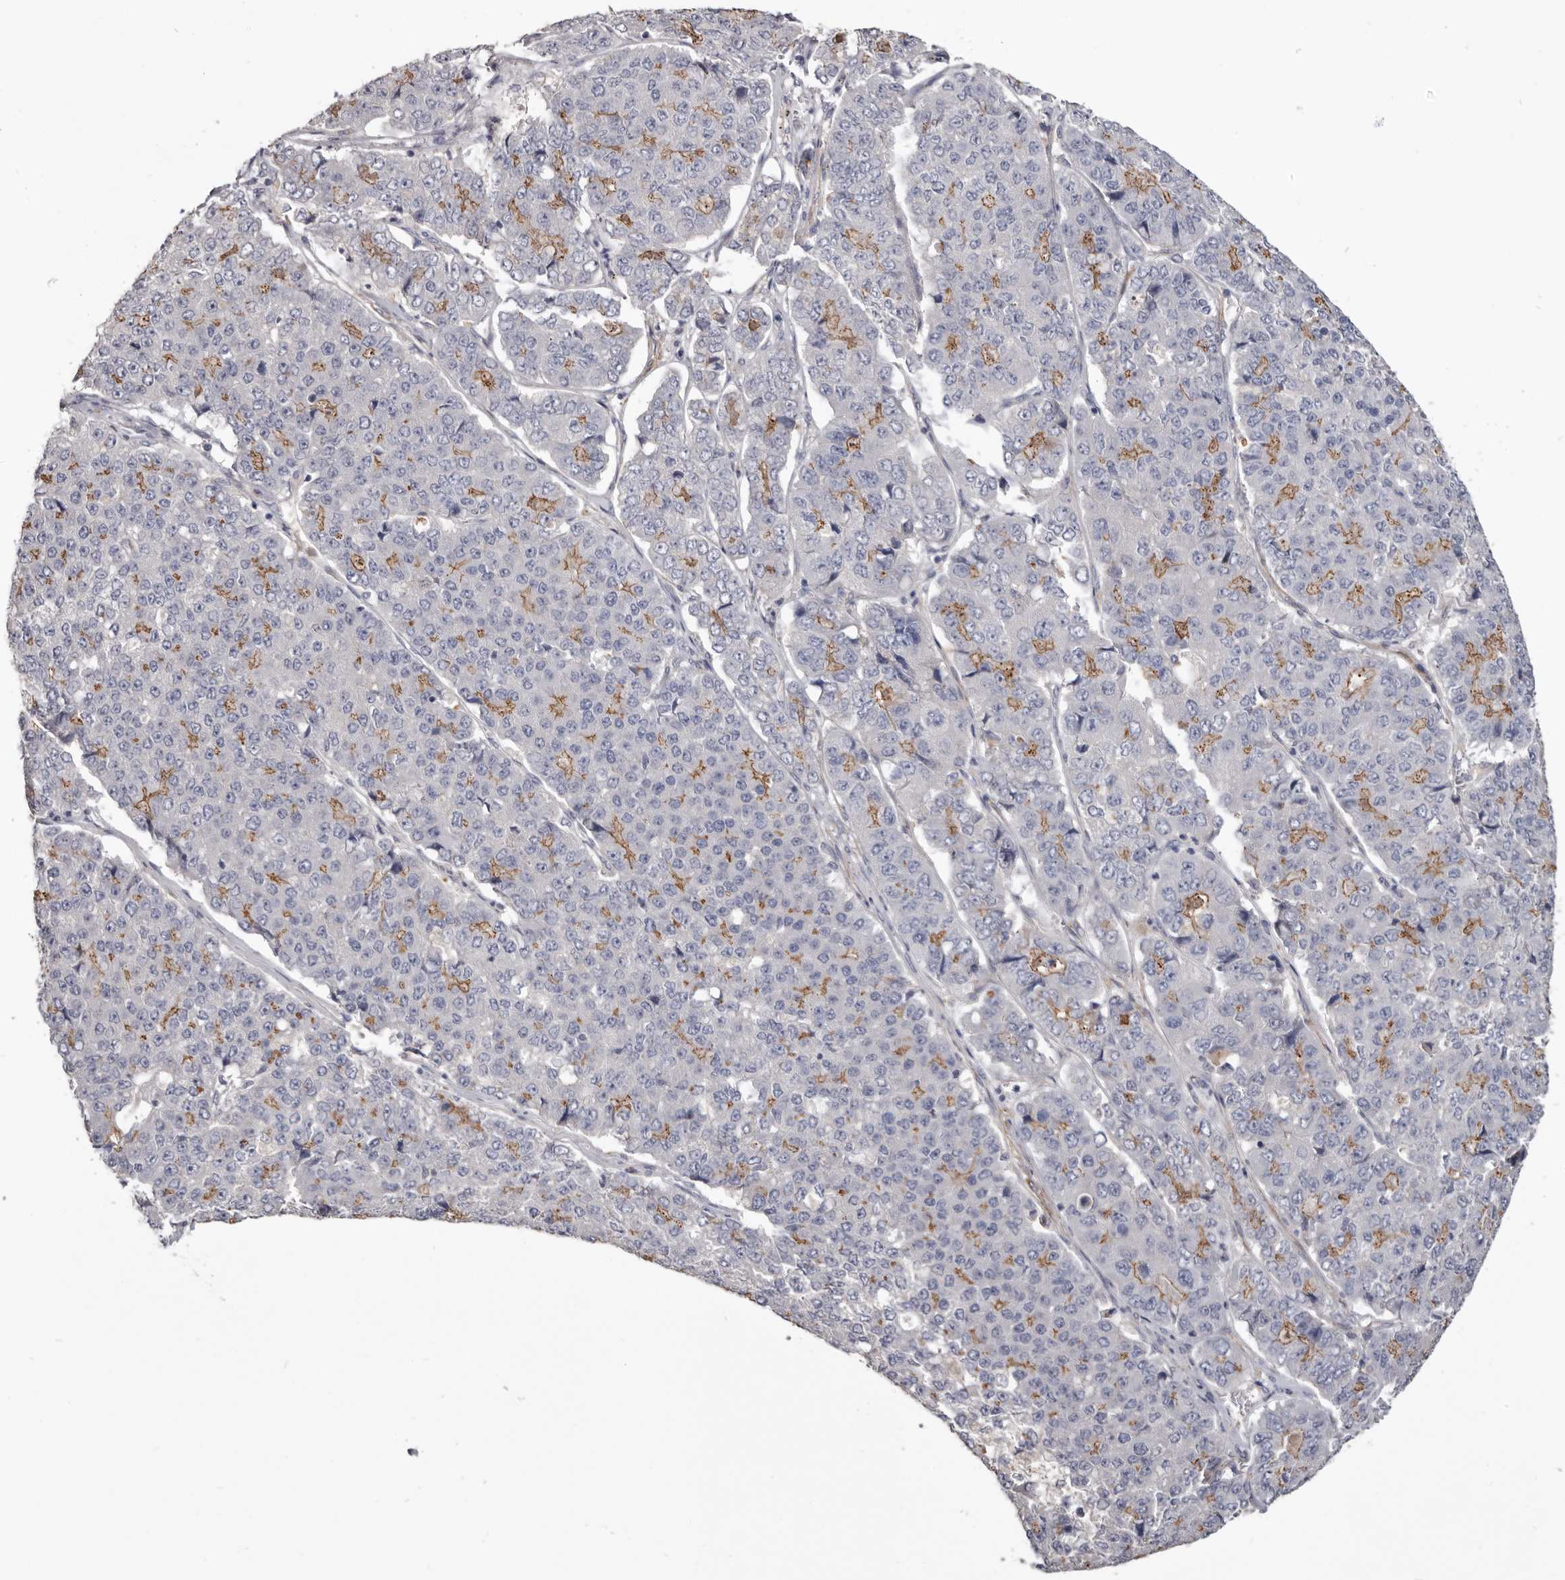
{"staining": {"intensity": "moderate", "quantity": "25%-75%", "location": "cytoplasmic/membranous"}, "tissue": "pancreatic cancer", "cell_type": "Tumor cells", "image_type": "cancer", "snomed": [{"axis": "morphology", "description": "Adenocarcinoma, NOS"}, {"axis": "topography", "description": "Pancreas"}], "caption": "This is an image of immunohistochemistry (IHC) staining of adenocarcinoma (pancreatic), which shows moderate expression in the cytoplasmic/membranous of tumor cells.", "gene": "CGN", "patient": {"sex": "male", "age": 50}}